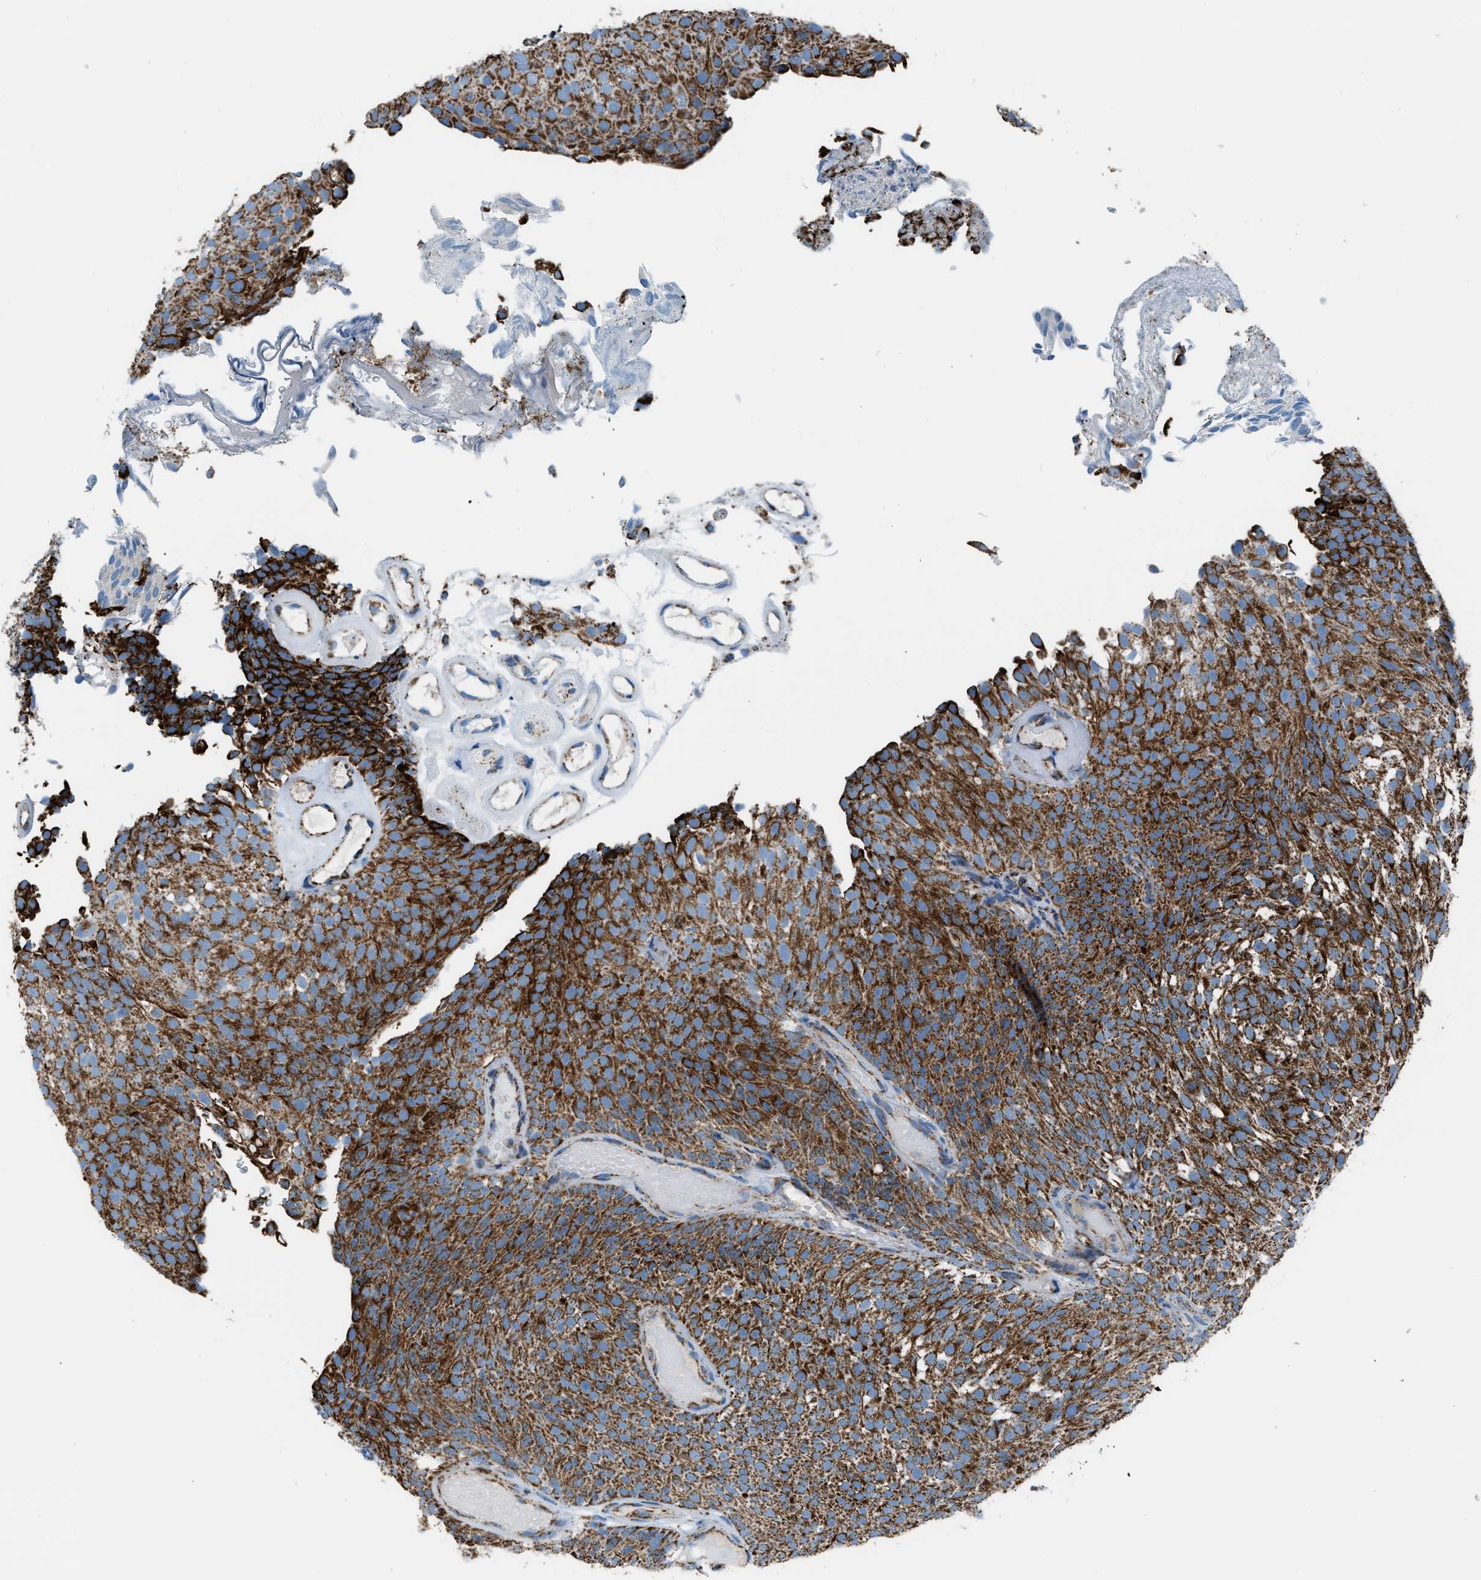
{"staining": {"intensity": "strong", "quantity": ">75%", "location": "cytoplasmic/membranous"}, "tissue": "urothelial cancer", "cell_type": "Tumor cells", "image_type": "cancer", "snomed": [{"axis": "morphology", "description": "Urothelial carcinoma, Low grade"}, {"axis": "topography", "description": "Urinary bladder"}], "caption": "Protein expression analysis of urothelial carcinoma (low-grade) reveals strong cytoplasmic/membranous staining in approximately >75% of tumor cells.", "gene": "MDH2", "patient": {"sex": "male", "age": 78}}